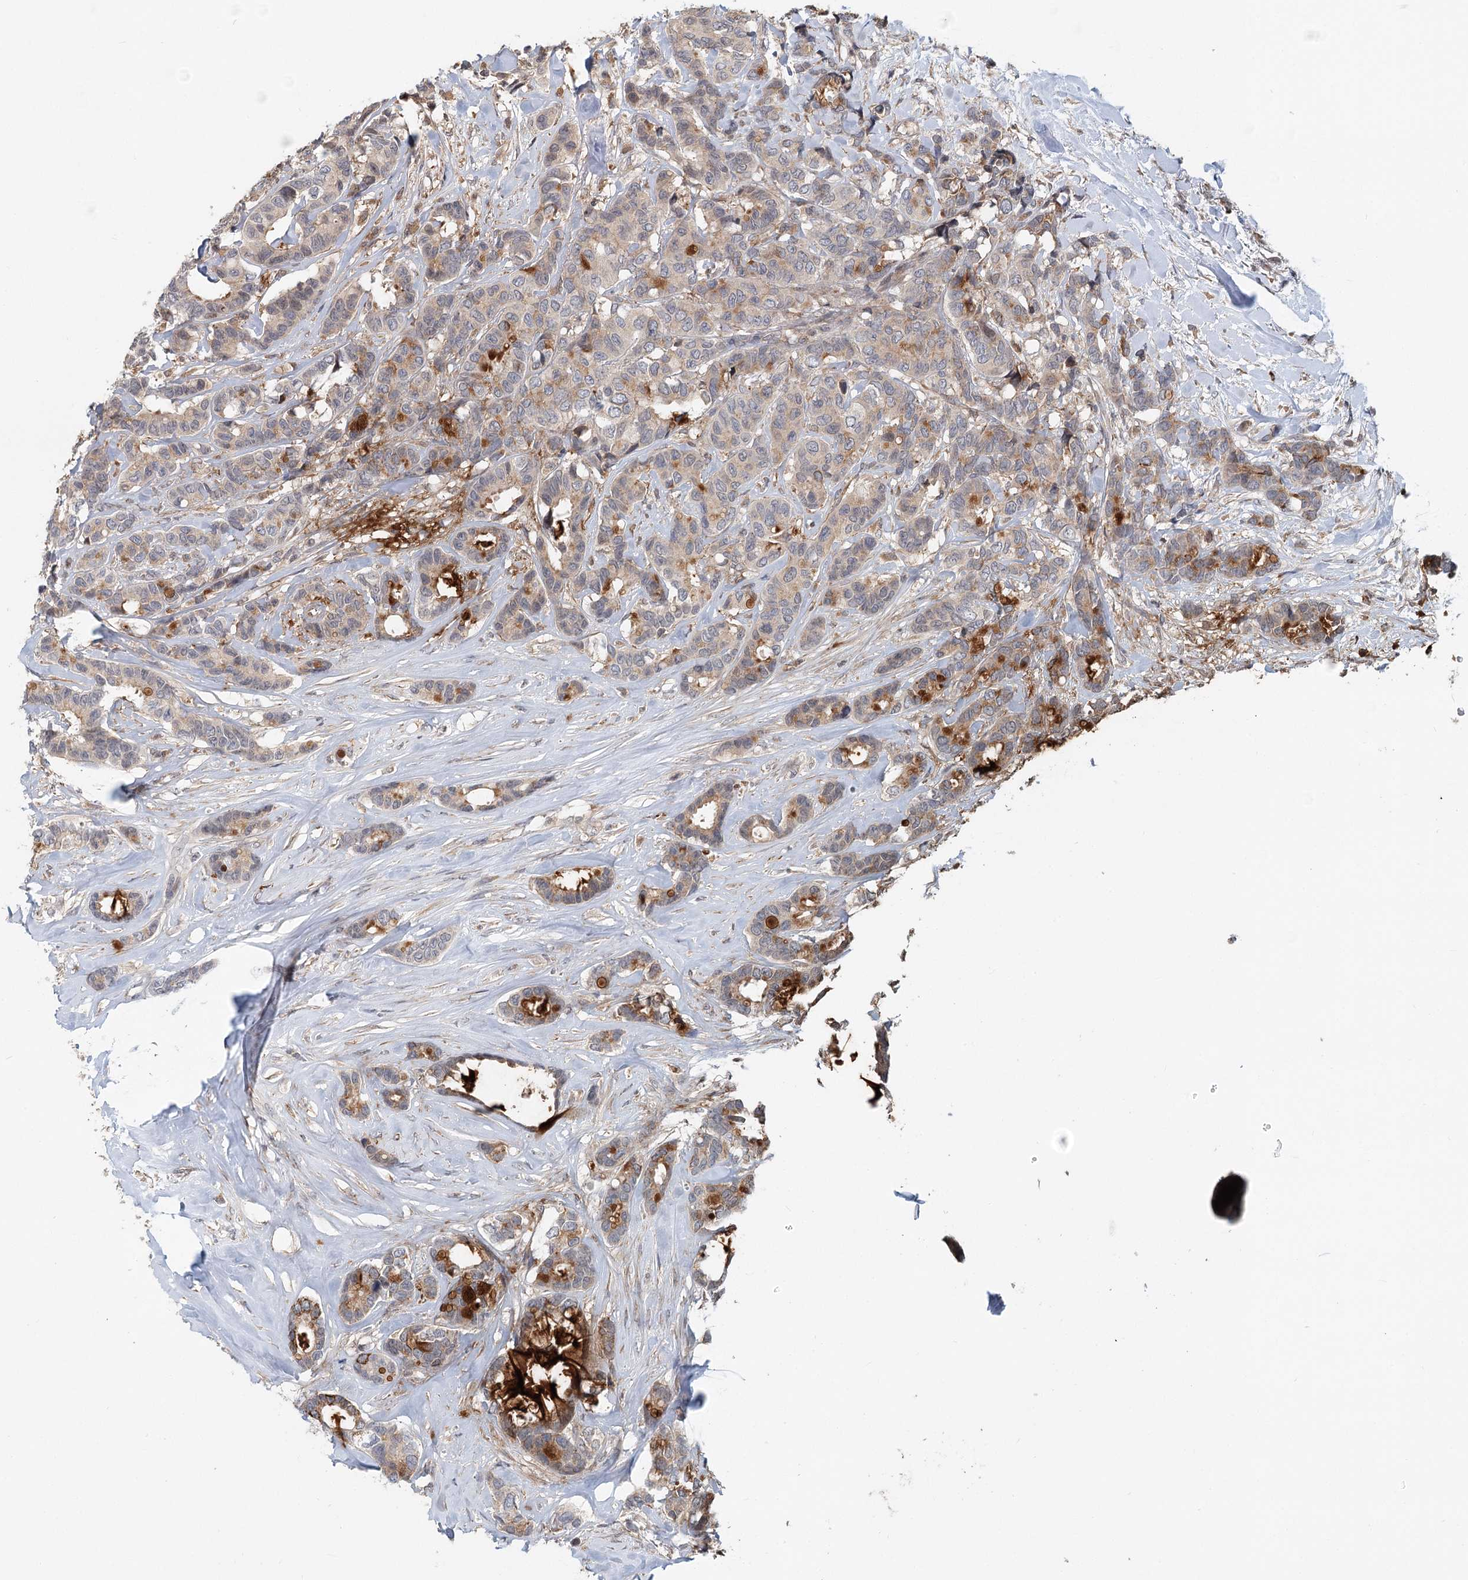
{"staining": {"intensity": "moderate", "quantity": "<25%", "location": "cytoplasmic/membranous"}, "tissue": "breast cancer", "cell_type": "Tumor cells", "image_type": "cancer", "snomed": [{"axis": "morphology", "description": "Duct carcinoma"}, {"axis": "topography", "description": "Breast"}], "caption": "Immunohistochemical staining of breast intraductal carcinoma demonstrates moderate cytoplasmic/membranous protein expression in approximately <25% of tumor cells.", "gene": "RNF111", "patient": {"sex": "female", "age": 87}}